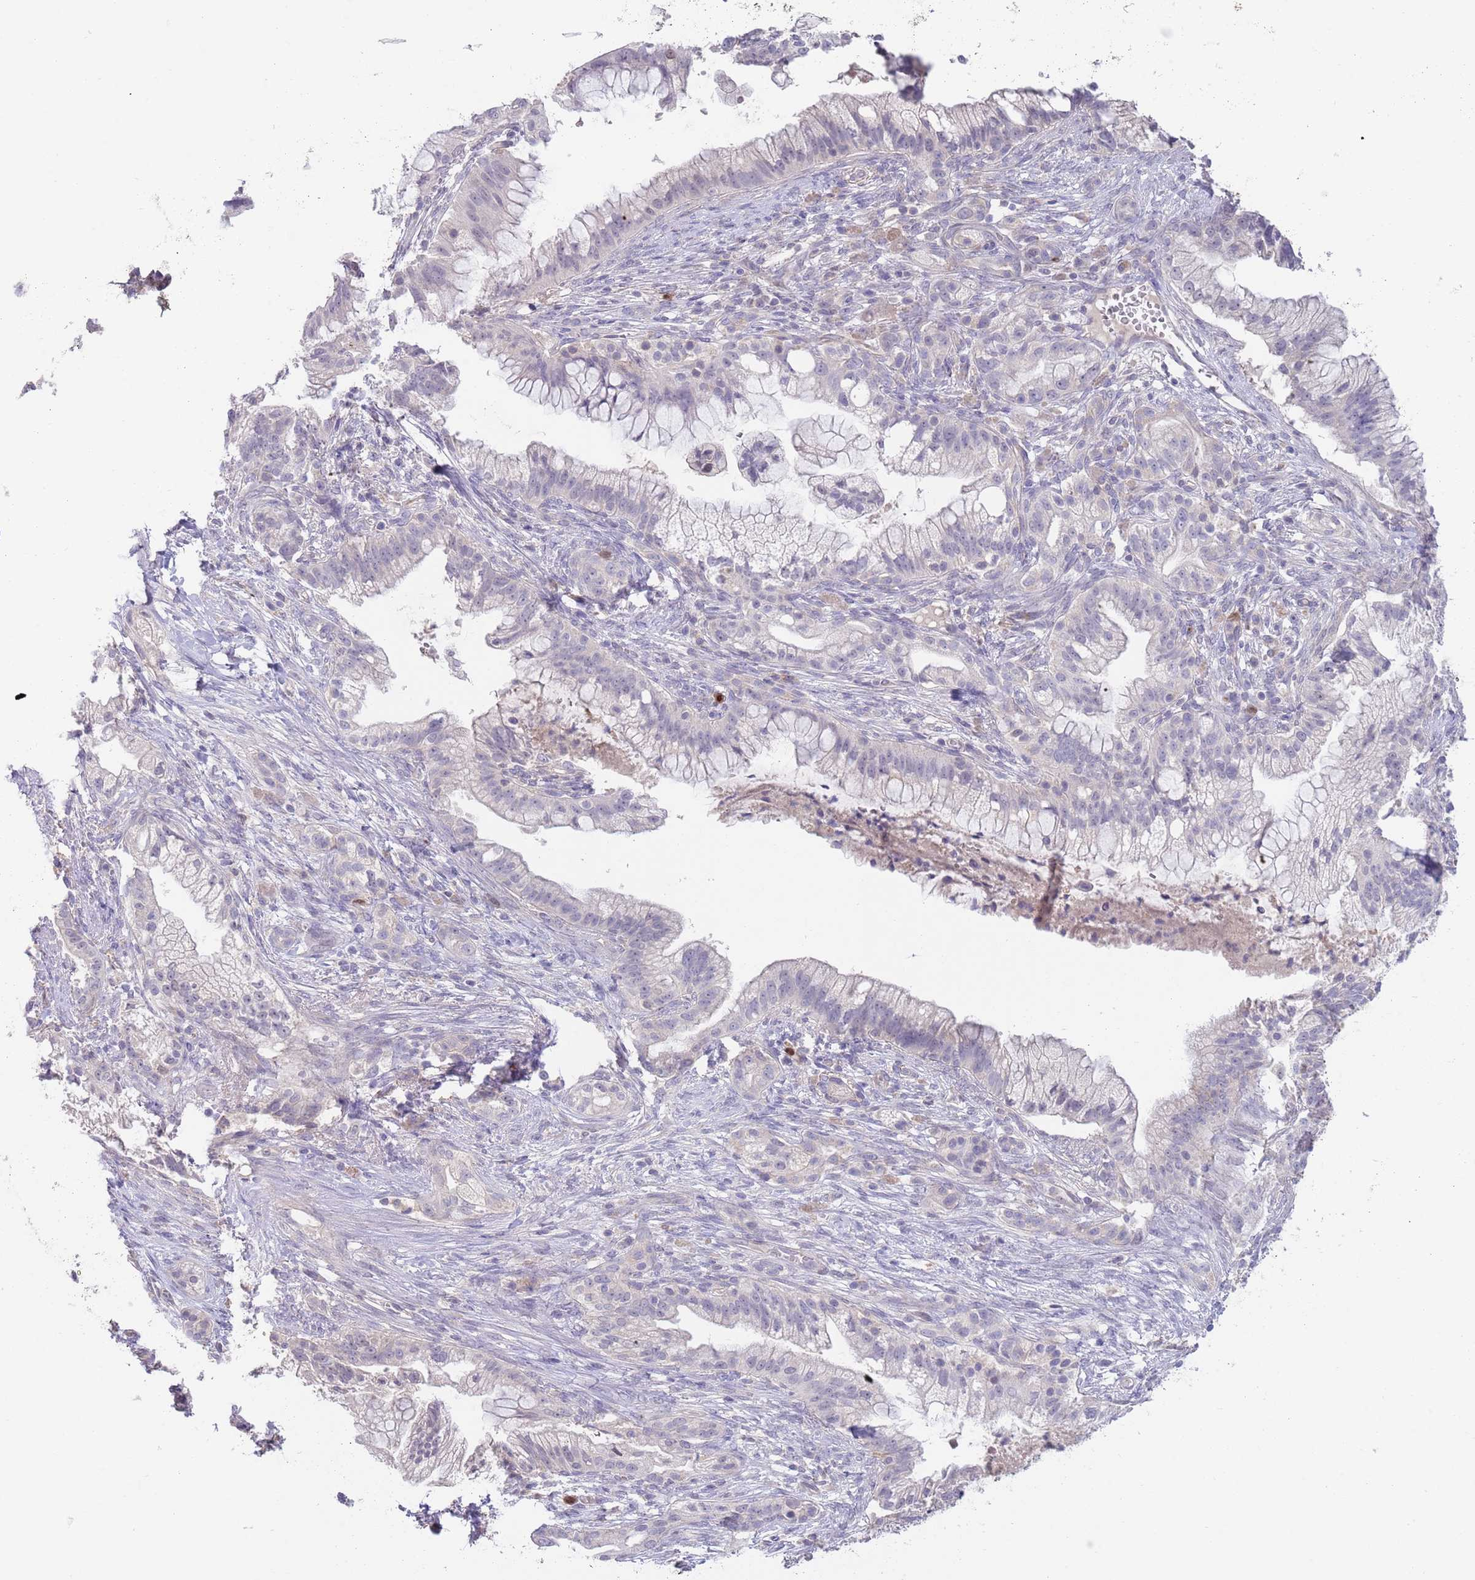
{"staining": {"intensity": "negative", "quantity": "none", "location": "none"}, "tissue": "pancreatic cancer", "cell_type": "Tumor cells", "image_type": "cancer", "snomed": [{"axis": "morphology", "description": "Adenocarcinoma, NOS"}, {"axis": "topography", "description": "Pancreas"}], "caption": "Micrograph shows no protein expression in tumor cells of pancreatic adenocarcinoma tissue.", "gene": "PIMREG", "patient": {"sex": "male", "age": 44}}